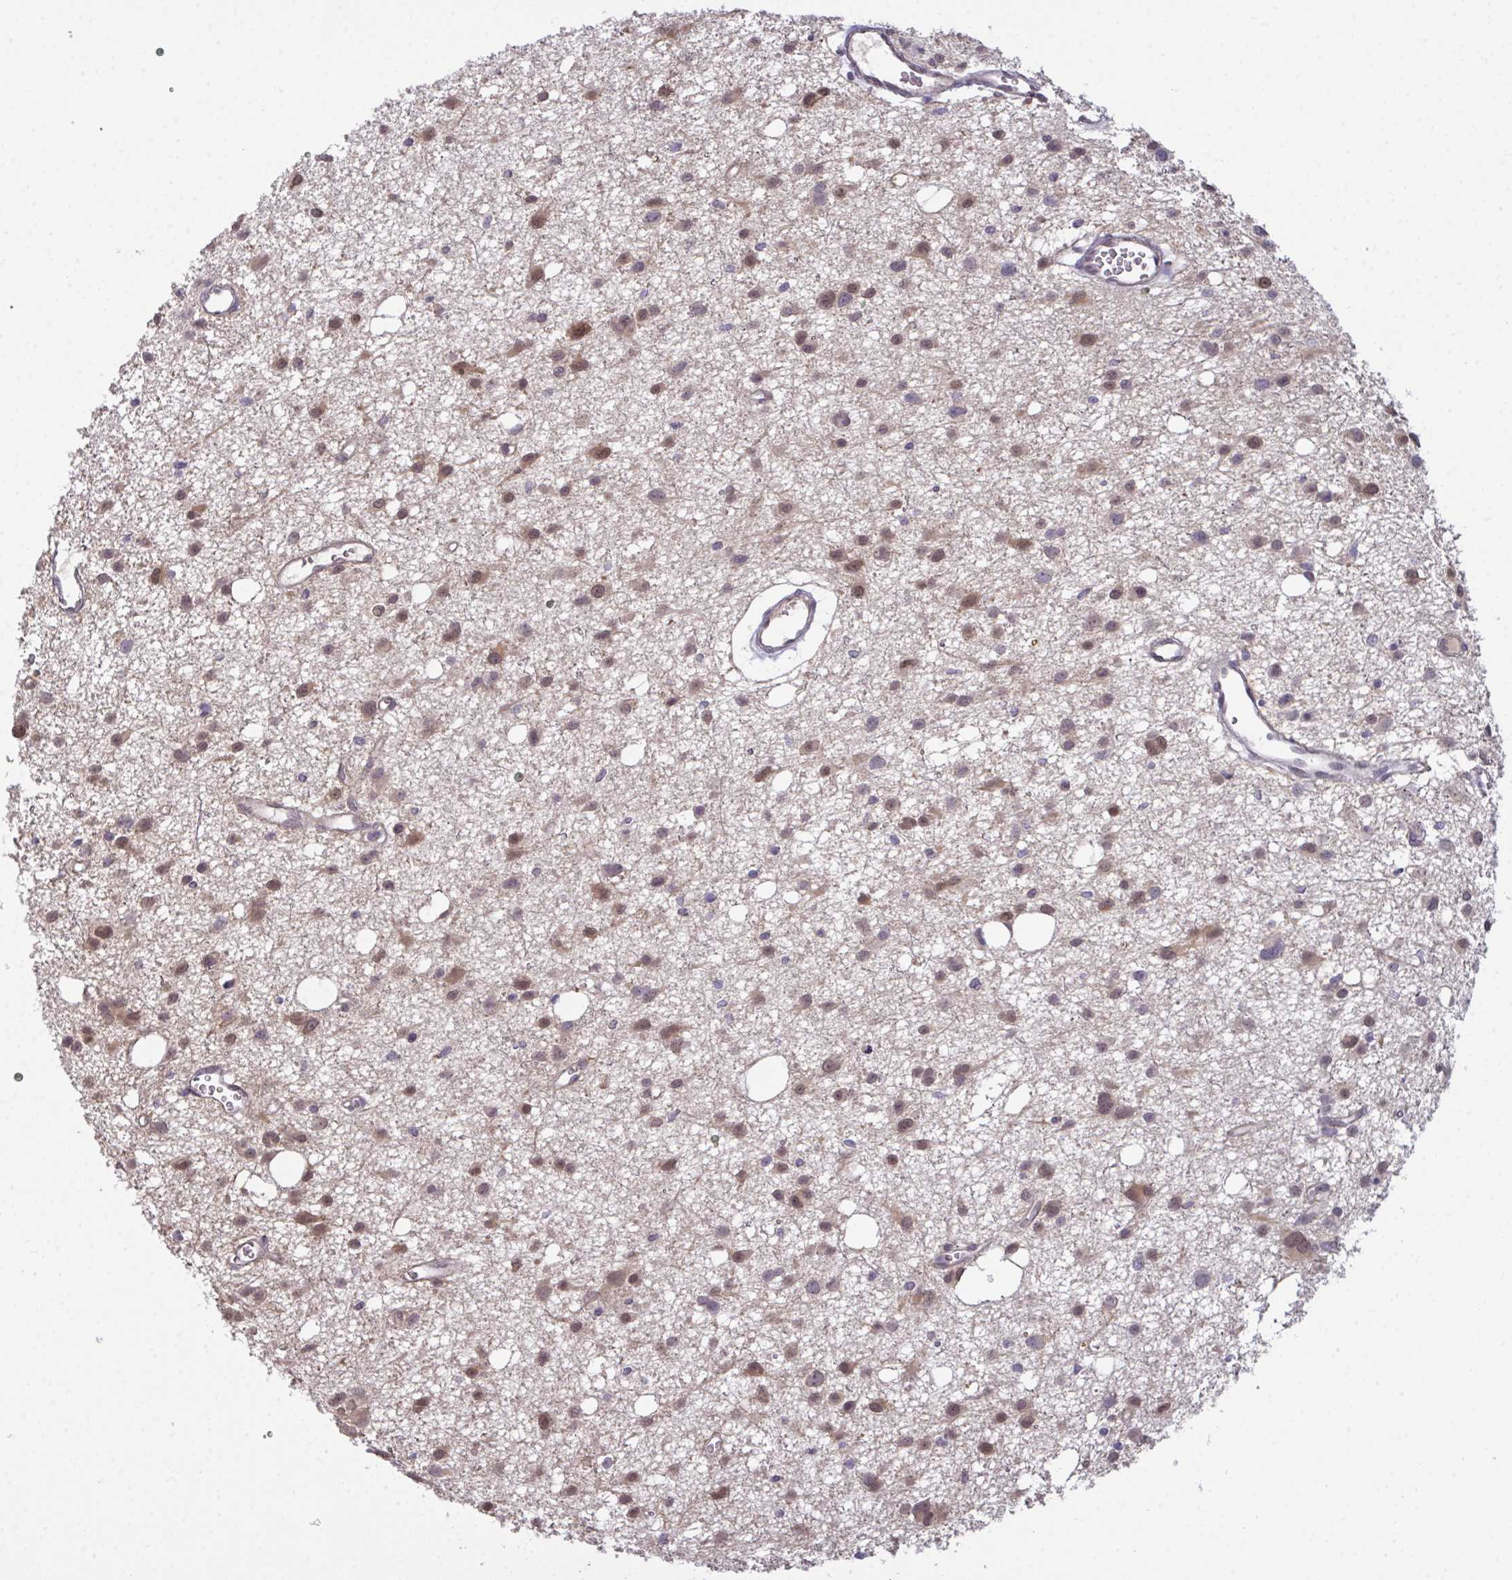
{"staining": {"intensity": "weak", "quantity": ">75%", "location": "nuclear"}, "tissue": "glioma", "cell_type": "Tumor cells", "image_type": "cancer", "snomed": [{"axis": "morphology", "description": "Glioma, malignant, High grade"}, {"axis": "topography", "description": "Brain"}], "caption": "Malignant glioma (high-grade) stained with DAB (3,3'-diaminobenzidine) IHC reveals low levels of weak nuclear positivity in about >75% of tumor cells.", "gene": "SETD7", "patient": {"sex": "male", "age": 23}}